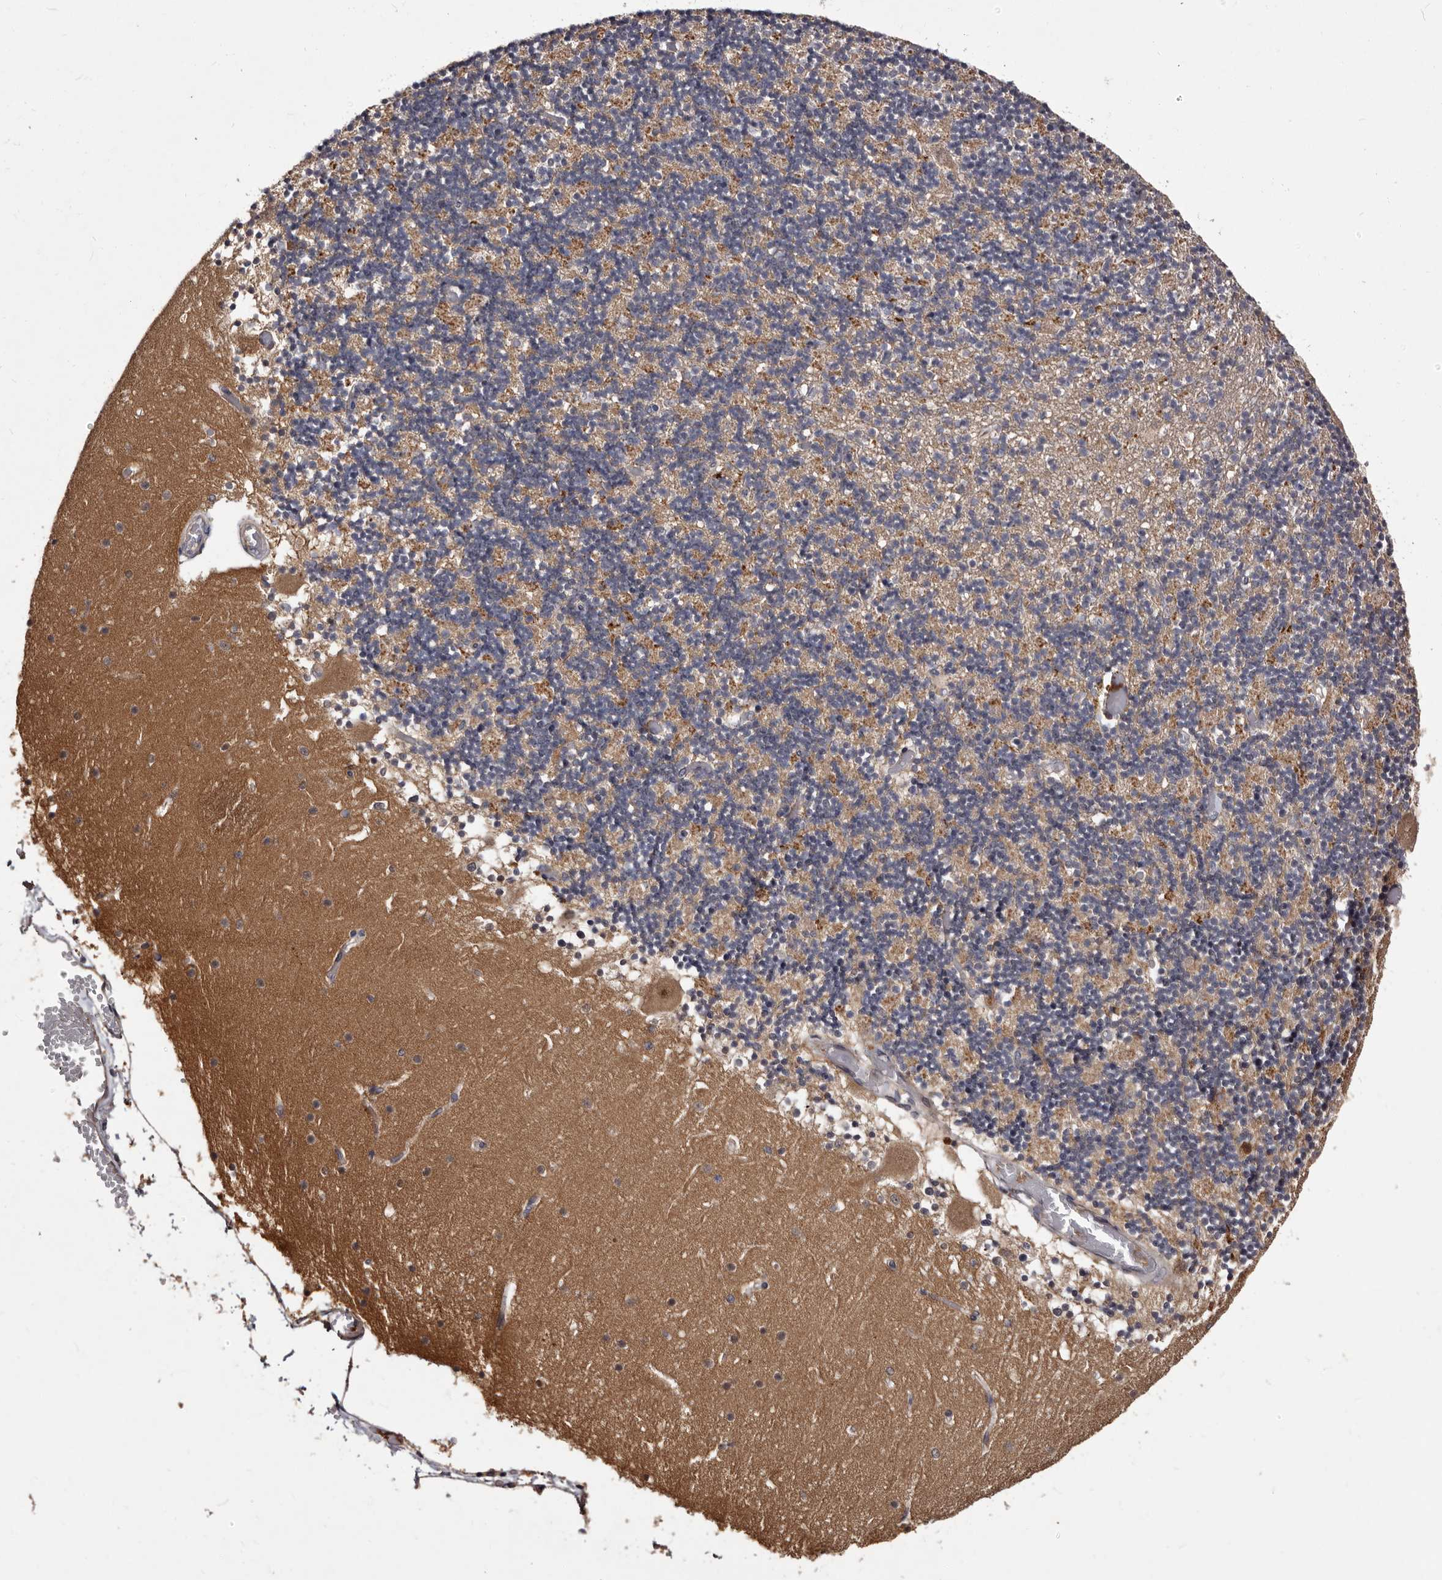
{"staining": {"intensity": "weak", "quantity": "<25%", "location": "cytoplasmic/membranous"}, "tissue": "cerebellum", "cell_type": "Cells in granular layer", "image_type": "normal", "snomed": [{"axis": "morphology", "description": "Normal tissue, NOS"}, {"axis": "topography", "description": "Cerebellum"}], "caption": "High magnification brightfield microscopy of unremarkable cerebellum stained with DAB (3,3'-diaminobenzidine) (brown) and counterstained with hematoxylin (blue): cells in granular layer show no significant positivity. (DAB (3,3'-diaminobenzidine) immunohistochemistry (IHC), high magnification).", "gene": "LANCL2", "patient": {"sex": "female", "age": 28}}